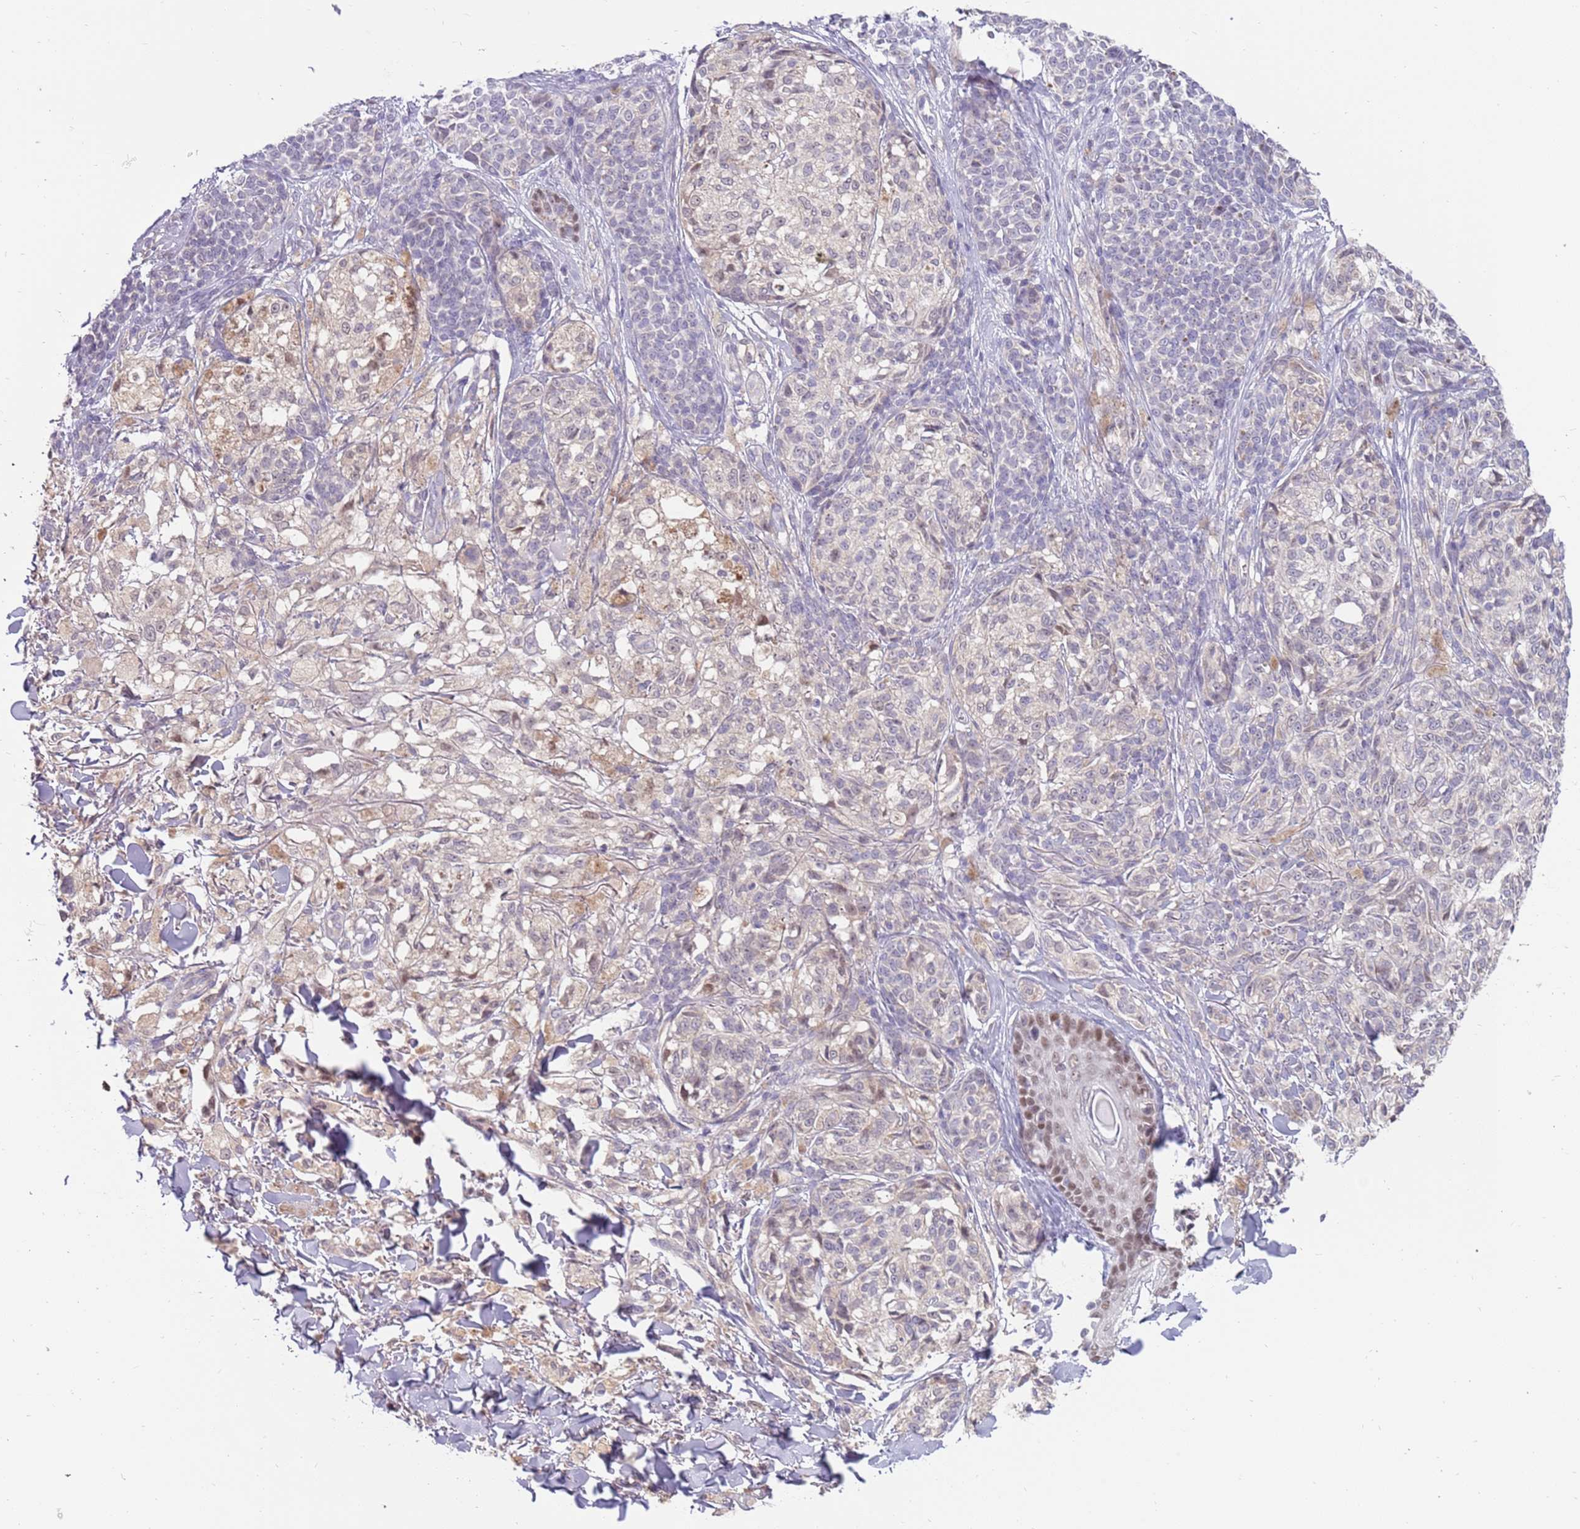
{"staining": {"intensity": "negative", "quantity": "none", "location": "none"}, "tissue": "melanoma", "cell_type": "Tumor cells", "image_type": "cancer", "snomed": [{"axis": "morphology", "description": "Malignant melanoma, NOS"}, {"axis": "topography", "description": "Skin of upper extremity"}], "caption": "High magnification brightfield microscopy of malignant melanoma stained with DAB (3,3'-diaminobenzidine) (brown) and counterstained with hematoxylin (blue): tumor cells show no significant staining.", "gene": "ZNF746", "patient": {"sex": "male", "age": 40}}